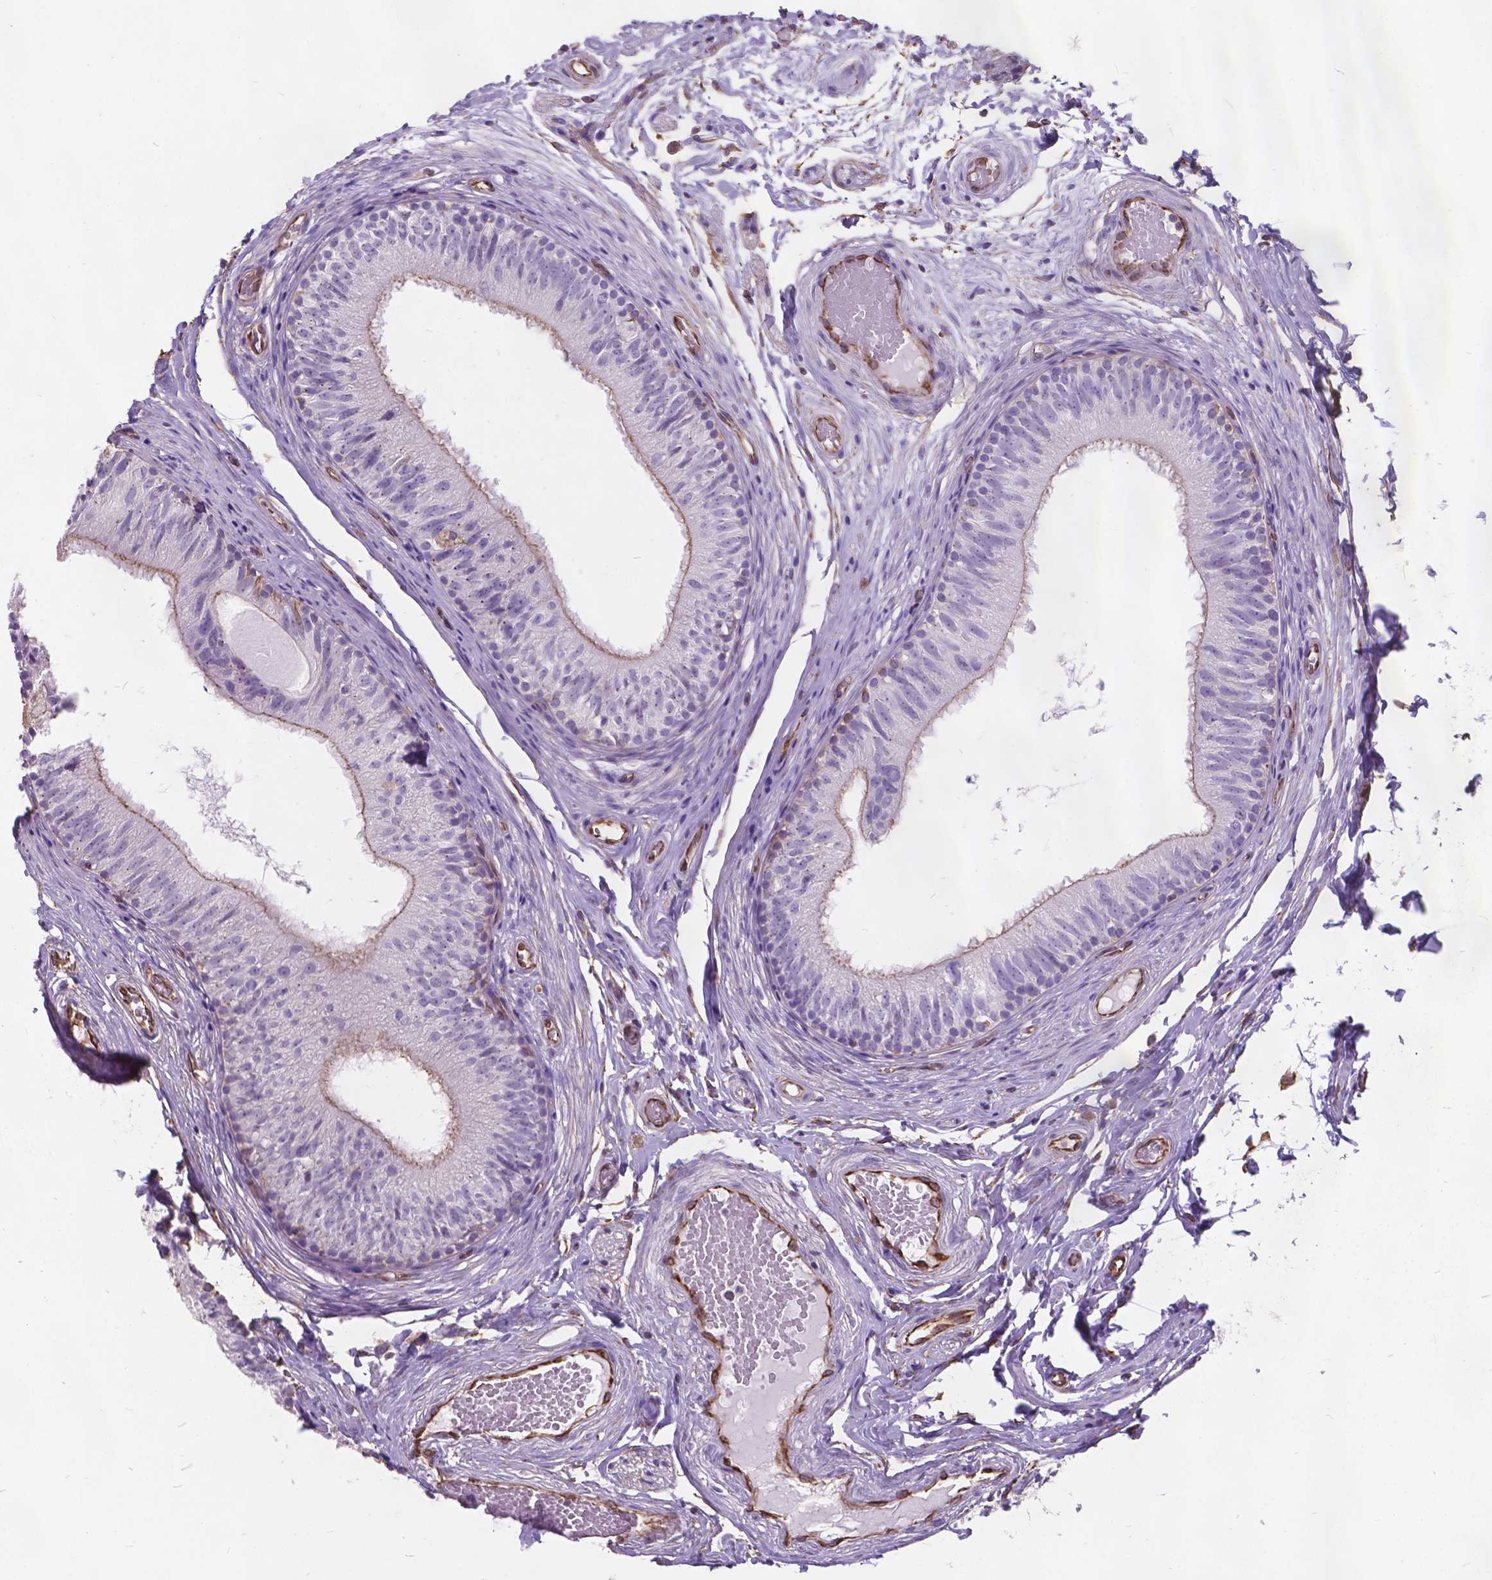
{"staining": {"intensity": "weak", "quantity": "25%-75%", "location": "cytoplasmic/membranous"}, "tissue": "epididymis", "cell_type": "Glandular cells", "image_type": "normal", "snomed": [{"axis": "morphology", "description": "Normal tissue, NOS"}, {"axis": "topography", "description": "Epididymis"}], "caption": "DAB (3,3'-diaminobenzidine) immunohistochemical staining of benign human epididymis exhibits weak cytoplasmic/membranous protein staining in about 25%-75% of glandular cells.", "gene": "AMOT", "patient": {"sex": "male", "age": 29}}